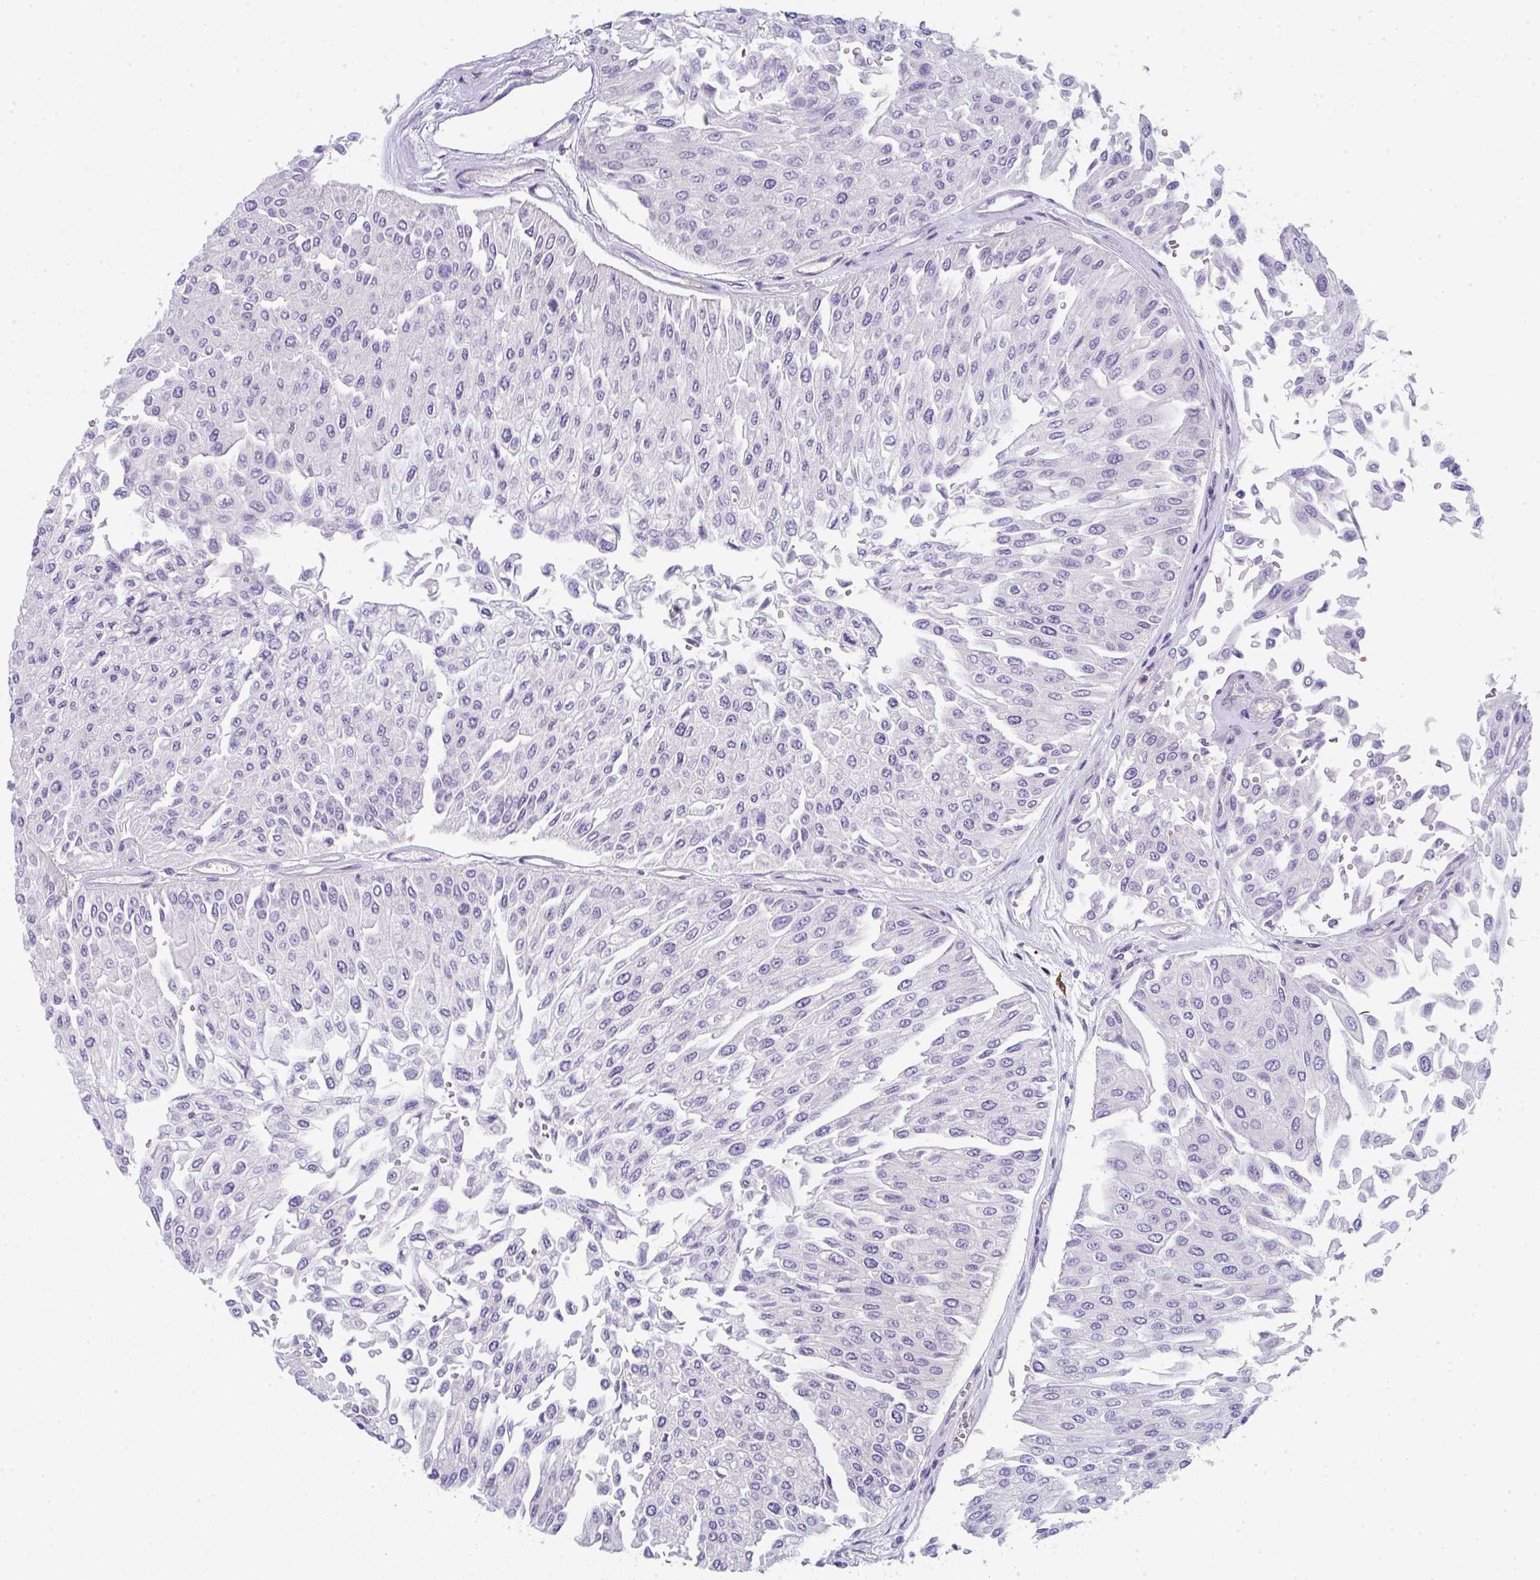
{"staining": {"intensity": "negative", "quantity": "none", "location": "none"}, "tissue": "urothelial cancer", "cell_type": "Tumor cells", "image_type": "cancer", "snomed": [{"axis": "morphology", "description": "Urothelial carcinoma, Low grade"}, {"axis": "topography", "description": "Urinary bladder"}], "caption": "Human urothelial cancer stained for a protein using immunohistochemistry (IHC) demonstrates no staining in tumor cells.", "gene": "CACNA1S", "patient": {"sex": "male", "age": 67}}